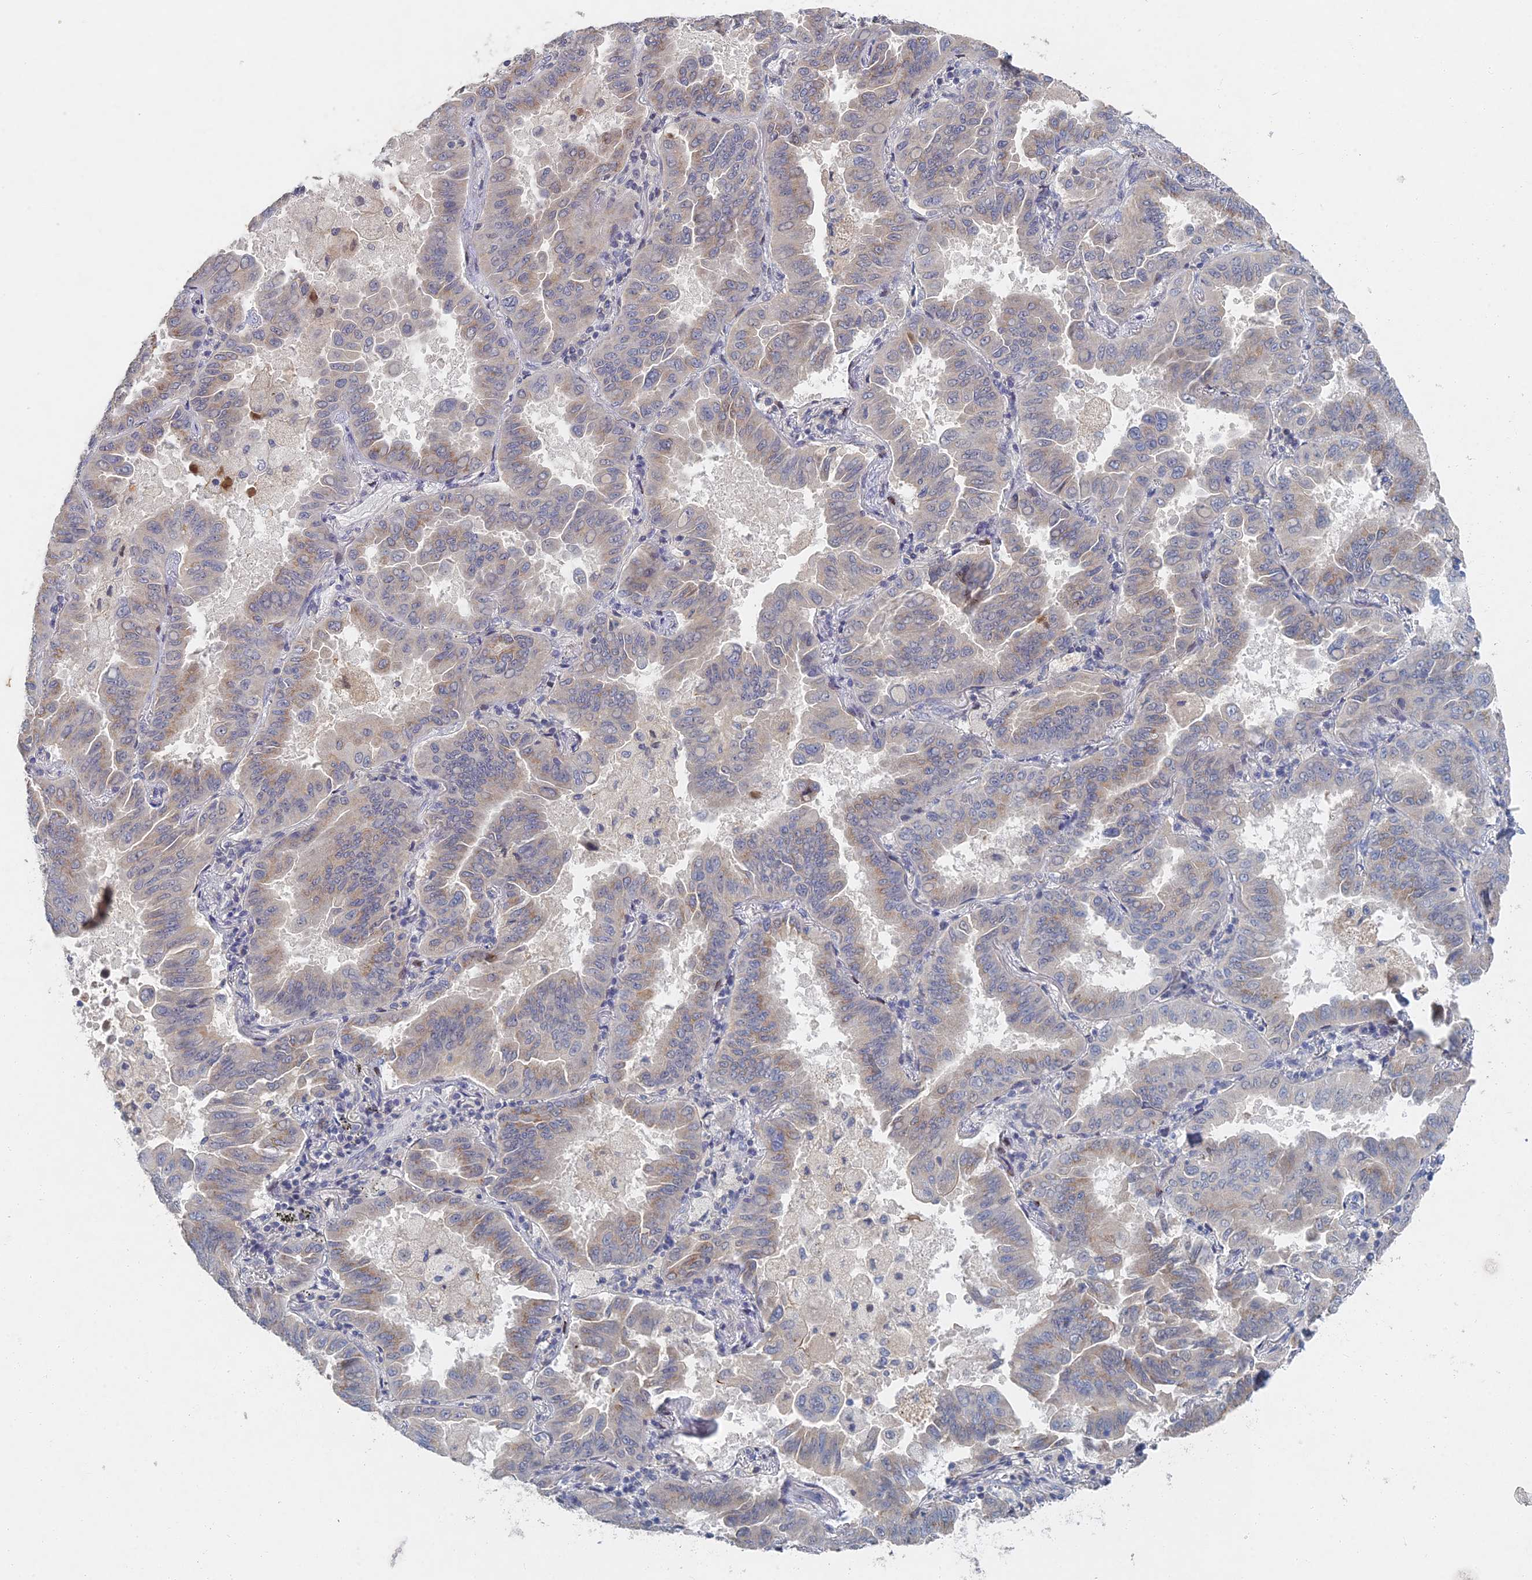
{"staining": {"intensity": "moderate", "quantity": "<25%", "location": "cytoplasmic/membranous"}, "tissue": "lung cancer", "cell_type": "Tumor cells", "image_type": "cancer", "snomed": [{"axis": "morphology", "description": "Adenocarcinoma, NOS"}, {"axis": "topography", "description": "Lung"}], "caption": "Moderate cytoplasmic/membranous positivity for a protein is identified in approximately <25% of tumor cells of adenocarcinoma (lung) using IHC.", "gene": "GNA15", "patient": {"sex": "male", "age": 64}}